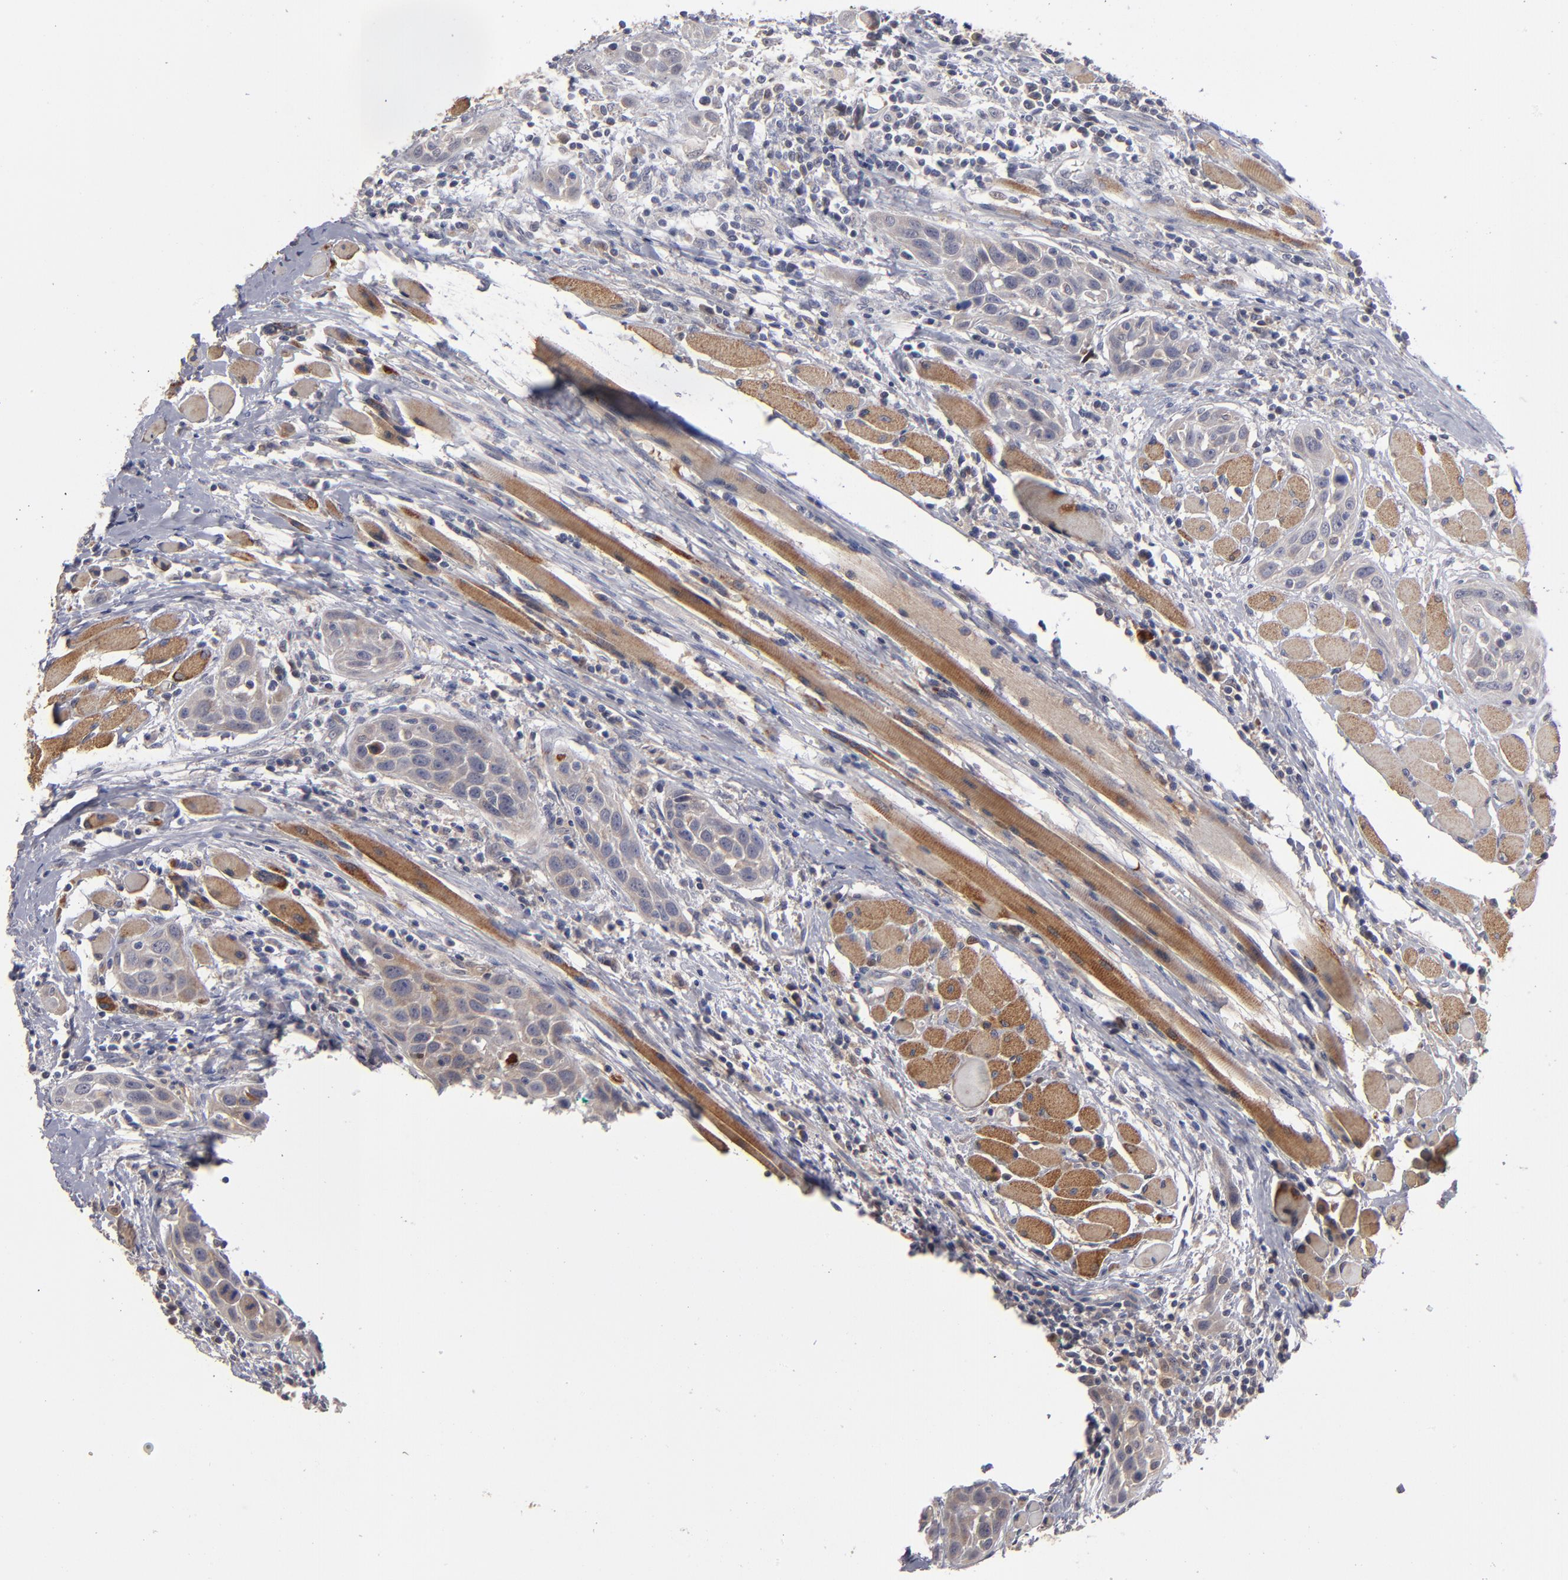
{"staining": {"intensity": "negative", "quantity": "none", "location": "none"}, "tissue": "head and neck cancer", "cell_type": "Tumor cells", "image_type": "cancer", "snomed": [{"axis": "morphology", "description": "Squamous cell carcinoma, NOS"}, {"axis": "topography", "description": "Oral tissue"}, {"axis": "topography", "description": "Head-Neck"}], "caption": "A micrograph of squamous cell carcinoma (head and neck) stained for a protein demonstrates no brown staining in tumor cells. (DAB (3,3'-diaminobenzidine) IHC visualized using brightfield microscopy, high magnification).", "gene": "EXD2", "patient": {"sex": "female", "age": 50}}